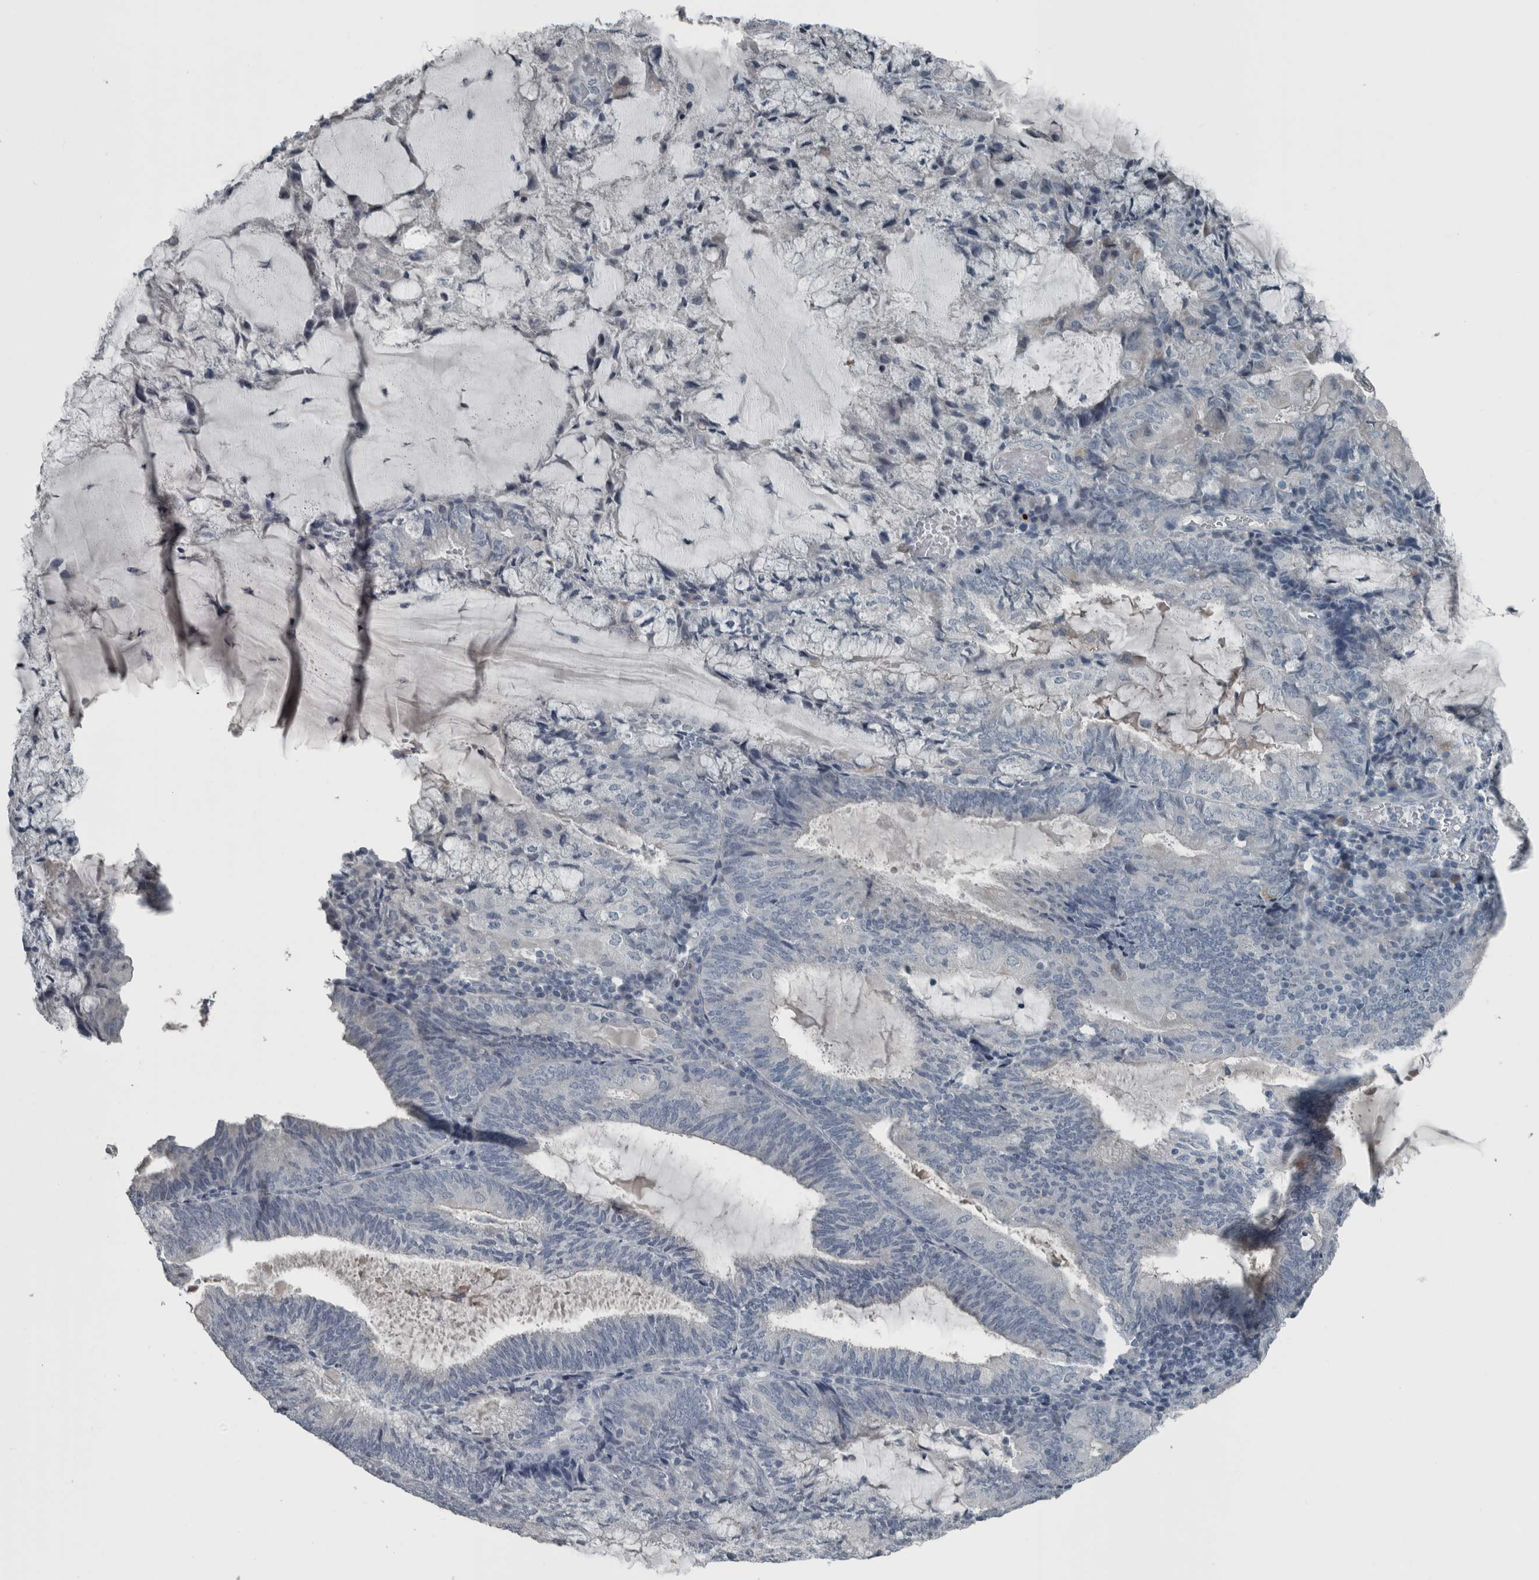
{"staining": {"intensity": "negative", "quantity": "none", "location": "none"}, "tissue": "endometrial cancer", "cell_type": "Tumor cells", "image_type": "cancer", "snomed": [{"axis": "morphology", "description": "Adenocarcinoma, NOS"}, {"axis": "topography", "description": "Endometrium"}], "caption": "IHC image of neoplastic tissue: human endometrial cancer (adenocarcinoma) stained with DAB (3,3'-diaminobenzidine) shows no significant protein positivity in tumor cells.", "gene": "KRT20", "patient": {"sex": "female", "age": 81}}